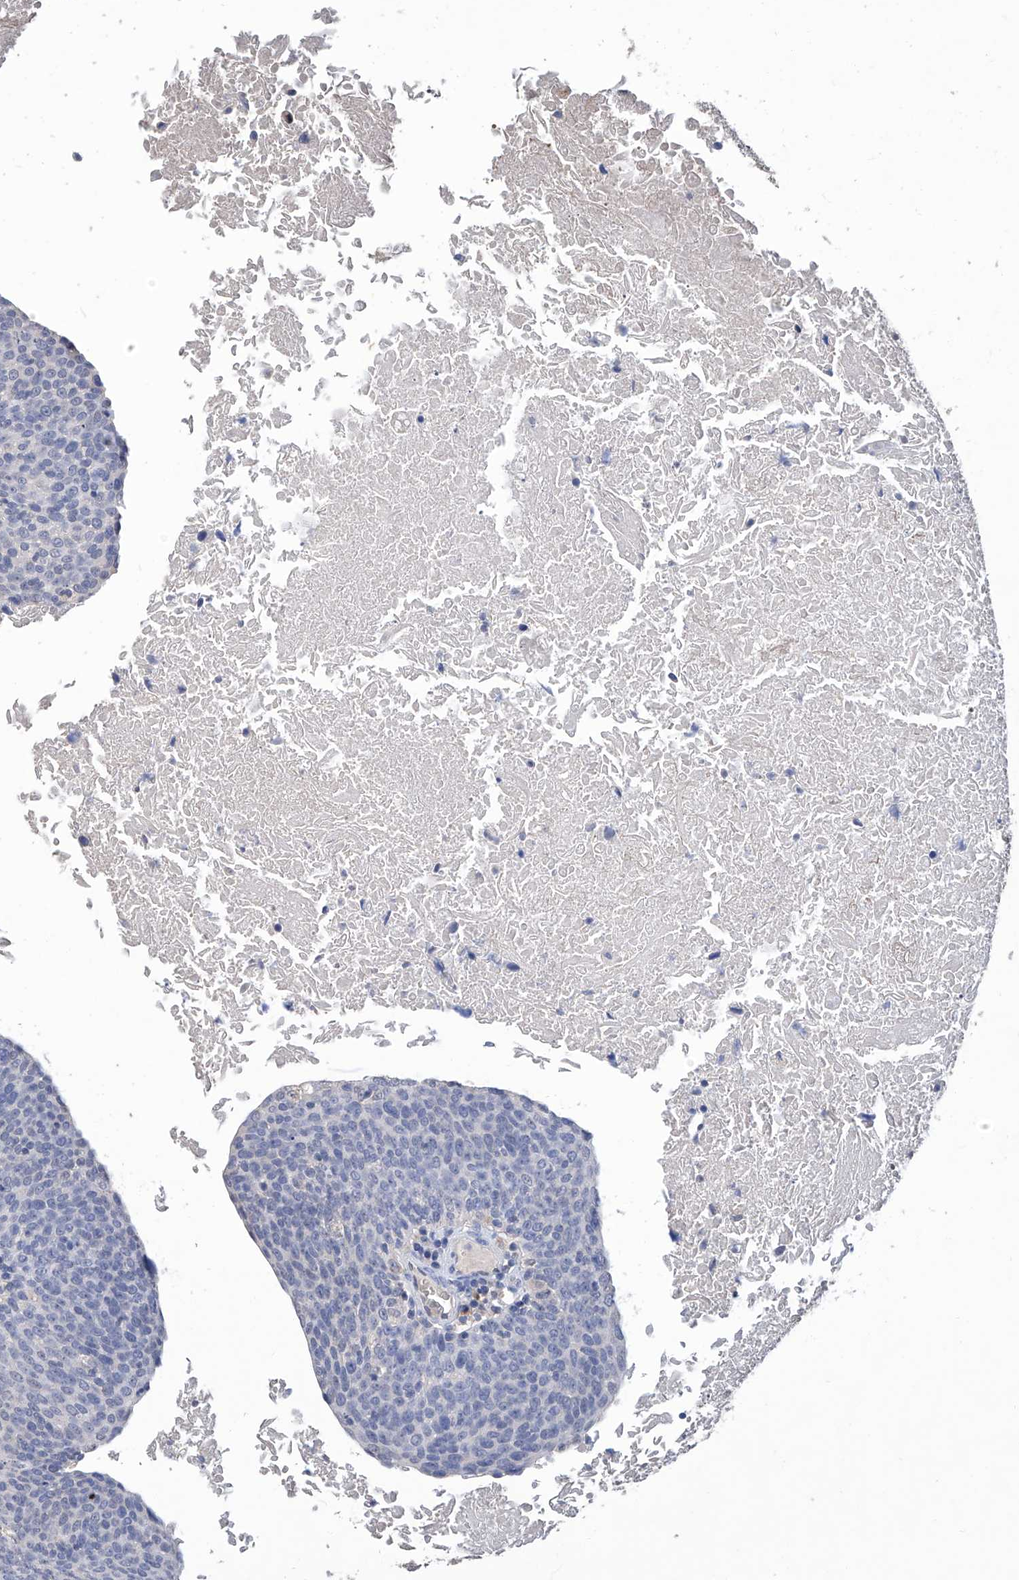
{"staining": {"intensity": "negative", "quantity": "none", "location": "none"}, "tissue": "head and neck cancer", "cell_type": "Tumor cells", "image_type": "cancer", "snomed": [{"axis": "morphology", "description": "Squamous cell carcinoma, NOS"}, {"axis": "morphology", "description": "Squamous cell carcinoma, metastatic, NOS"}, {"axis": "topography", "description": "Lymph node"}, {"axis": "topography", "description": "Head-Neck"}], "caption": "IHC photomicrograph of neoplastic tissue: human head and neck cancer stained with DAB (3,3'-diaminobenzidine) displays no significant protein expression in tumor cells.", "gene": "GPT", "patient": {"sex": "male", "age": 62}}